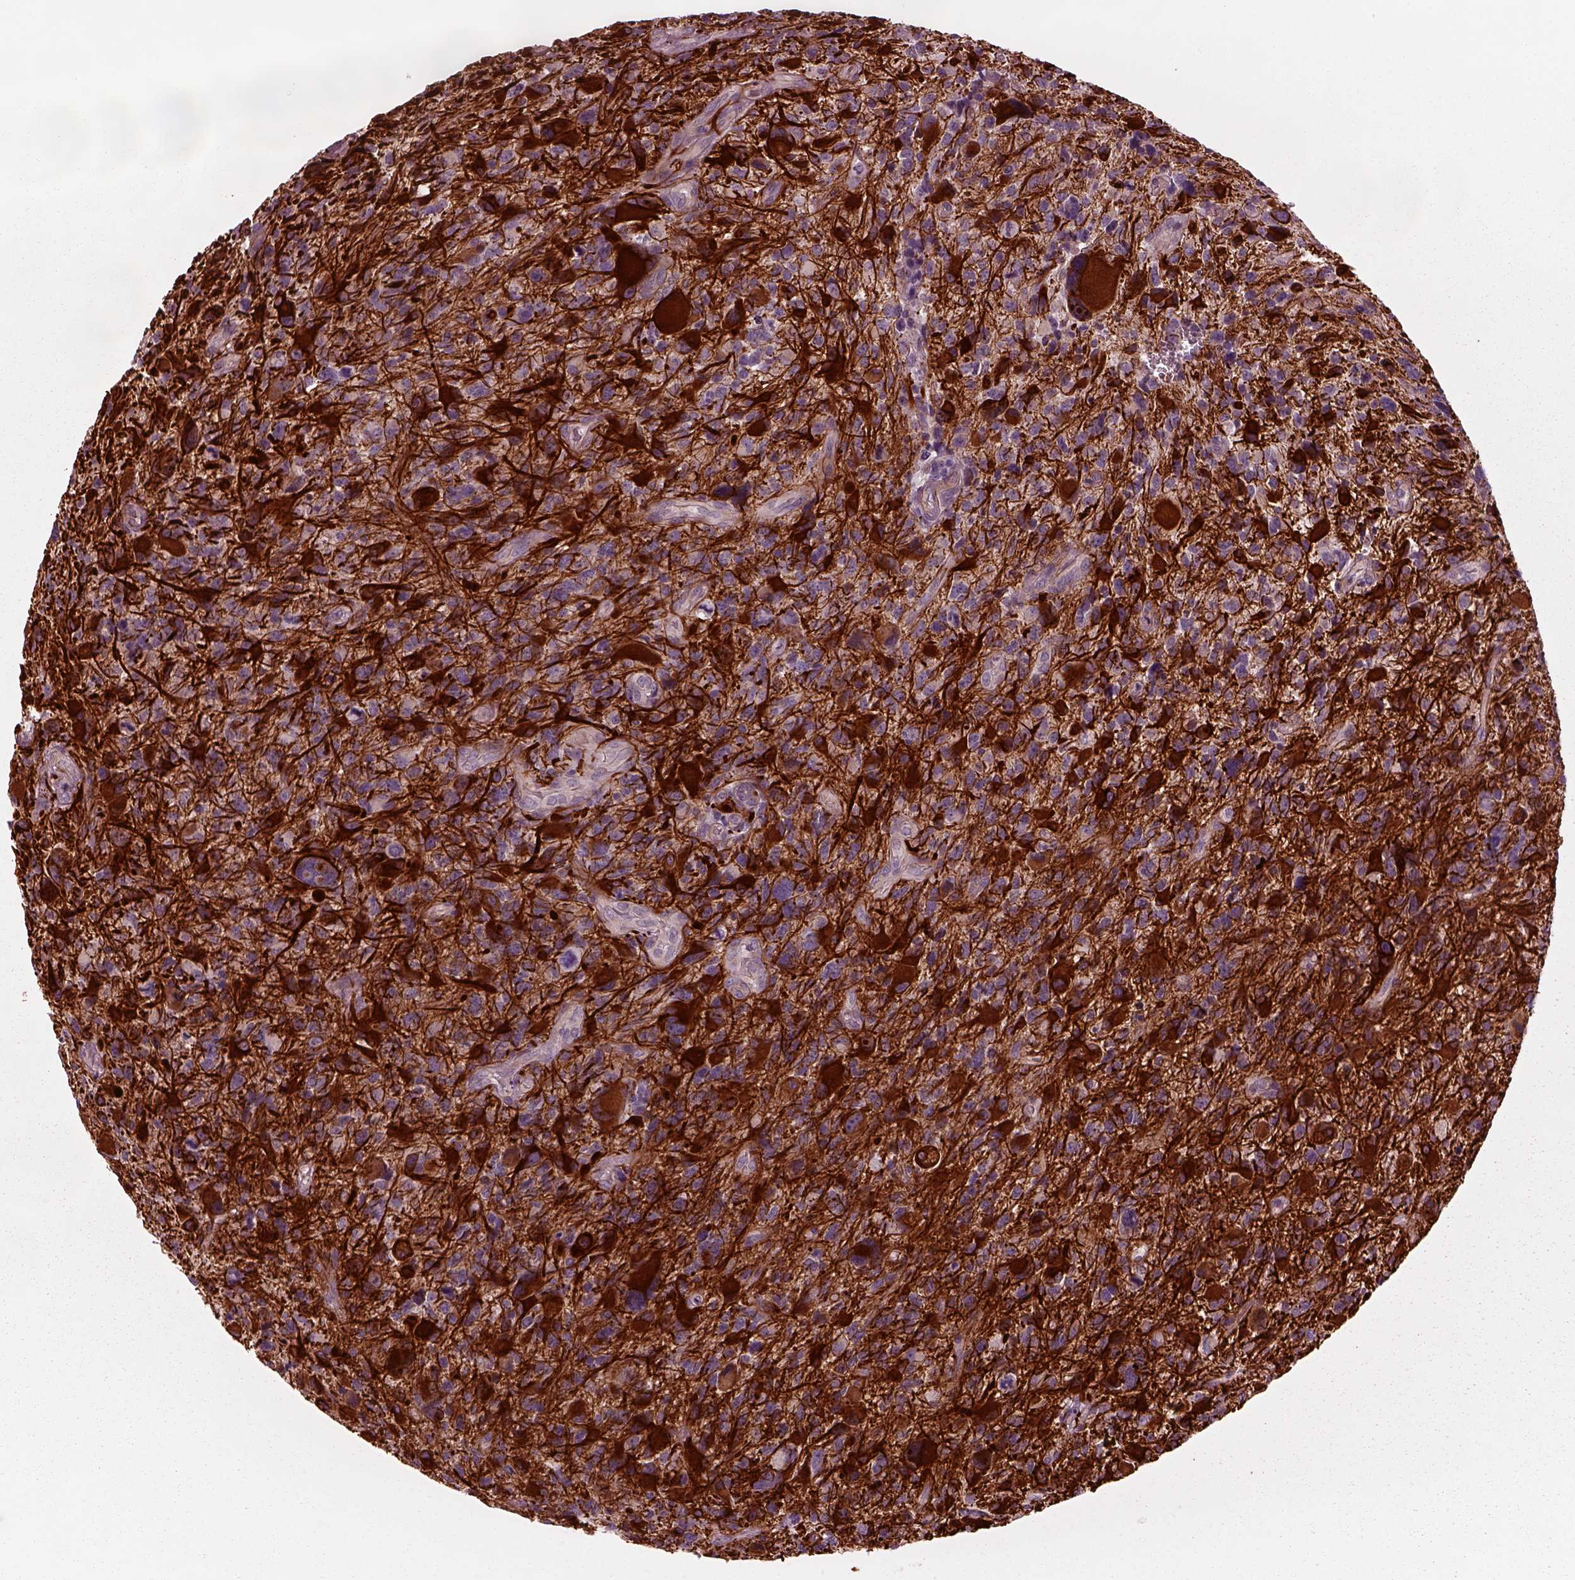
{"staining": {"intensity": "strong", "quantity": ">75%", "location": "cytoplasmic/membranous"}, "tissue": "glioma", "cell_type": "Tumor cells", "image_type": "cancer", "snomed": [{"axis": "morphology", "description": "Glioma, malignant, NOS"}, {"axis": "morphology", "description": "Glioma, malignant, High grade"}, {"axis": "topography", "description": "Brain"}], "caption": "The micrograph exhibits a brown stain indicating the presence of a protein in the cytoplasmic/membranous of tumor cells in malignant glioma (high-grade).", "gene": "KIF6", "patient": {"sex": "female", "age": 71}}